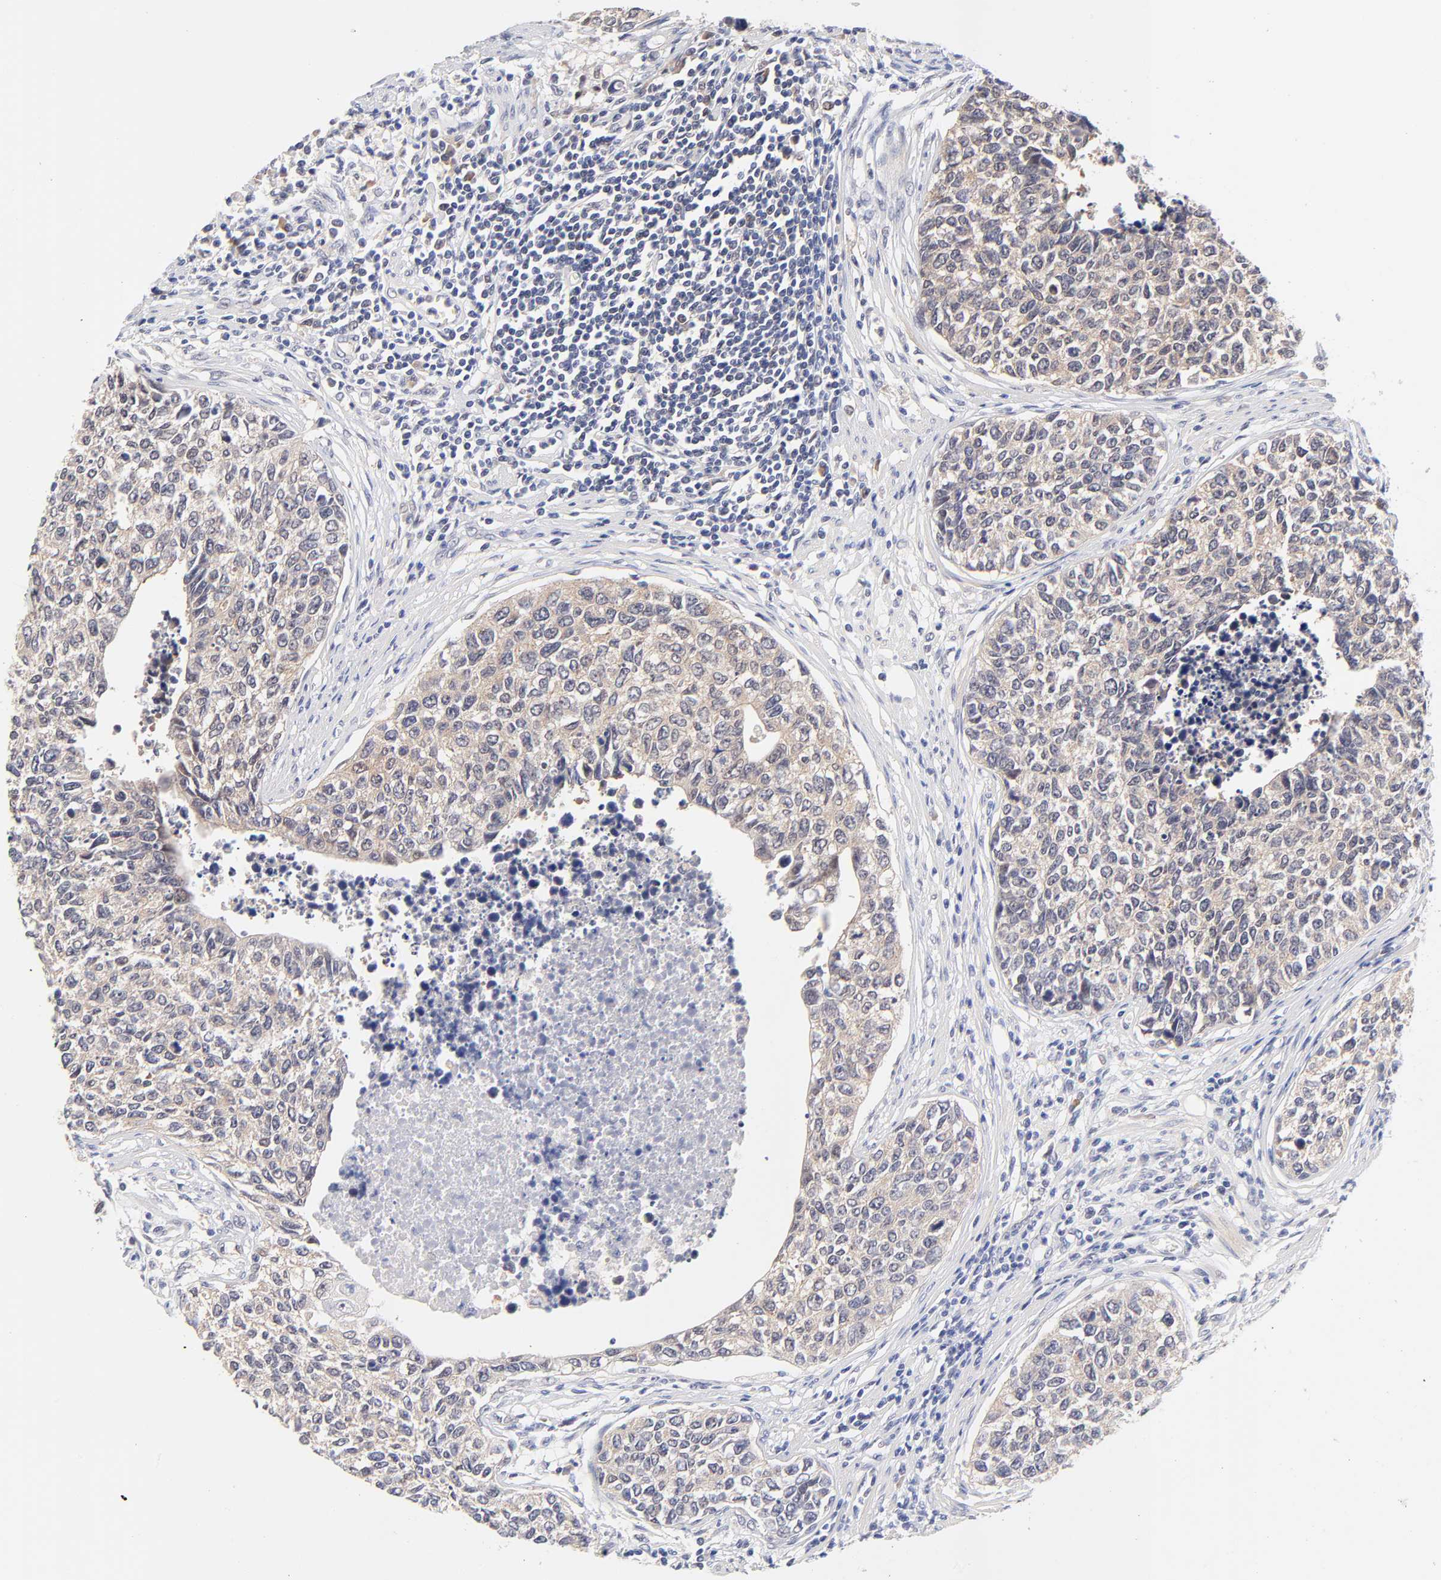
{"staining": {"intensity": "weak", "quantity": ">75%", "location": "cytoplasmic/membranous"}, "tissue": "urothelial cancer", "cell_type": "Tumor cells", "image_type": "cancer", "snomed": [{"axis": "morphology", "description": "Urothelial carcinoma, High grade"}, {"axis": "topography", "description": "Urinary bladder"}], "caption": "Urothelial cancer tissue displays weak cytoplasmic/membranous expression in about >75% of tumor cells, visualized by immunohistochemistry. (DAB IHC with brightfield microscopy, high magnification).", "gene": "TXNL1", "patient": {"sex": "male", "age": 81}}